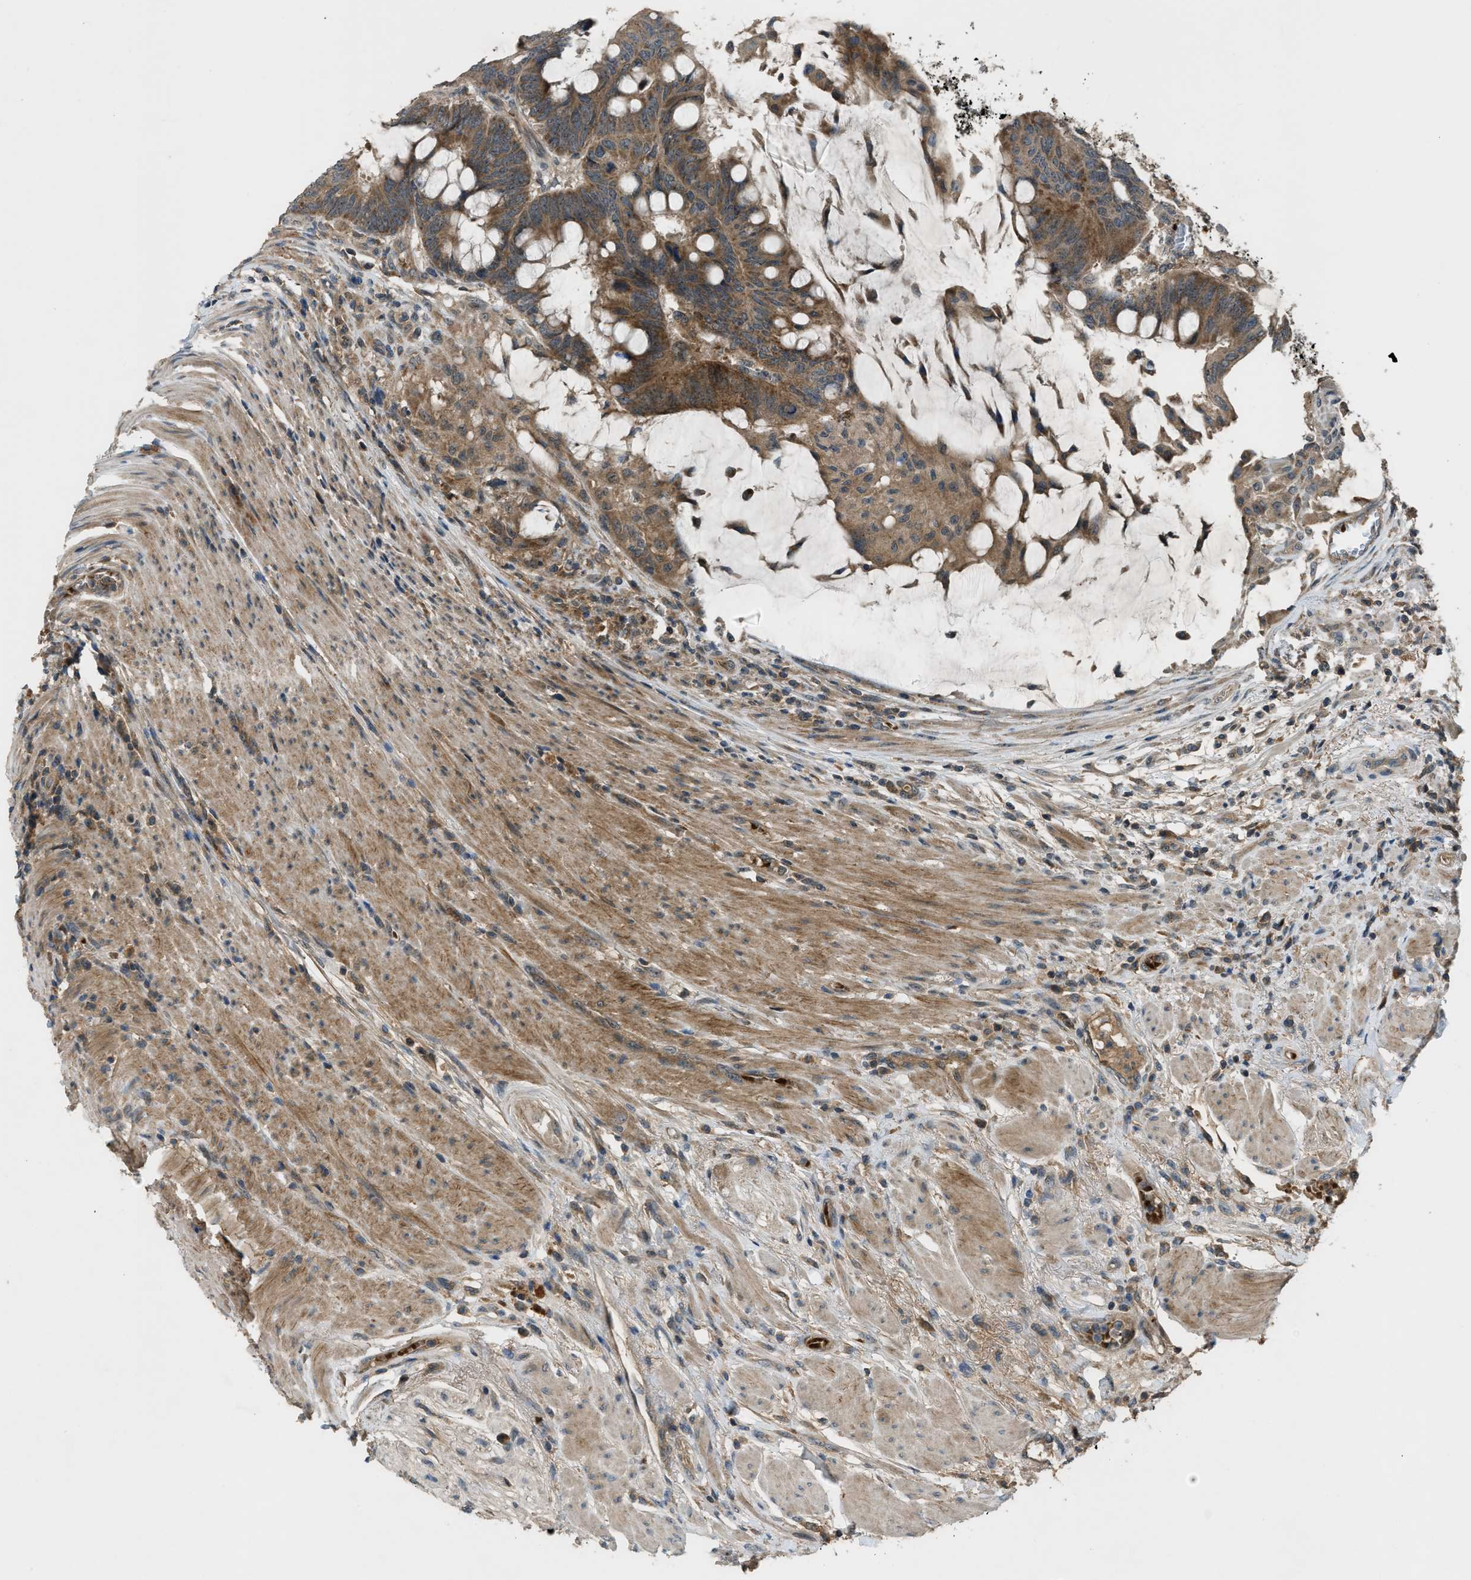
{"staining": {"intensity": "moderate", "quantity": ">75%", "location": "cytoplasmic/membranous"}, "tissue": "colorectal cancer", "cell_type": "Tumor cells", "image_type": "cancer", "snomed": [{"axis": "morphology", "description": "Normal tissue, NOS"}, {"axis": "morphology", "description": "Adenocarcinoma, NOS"}, {"axis": "topography", "description": "Rectum"}, {"axis": "topography", "description": "Peripheral nerve tissue"}], "caption": "IHC image of neoplastic tissue: human colorectal cancer (adenocarcinoma) stained using immunohistochemistry demonstrates medium levels of moderate protein expression localized specifically in the cytoplasmic/membranous of tumor cells, appearing as a cytoplasmic/membranous brown color.", "gene": "ZNF71", "patient": {"sex": "male", "age": 92}}